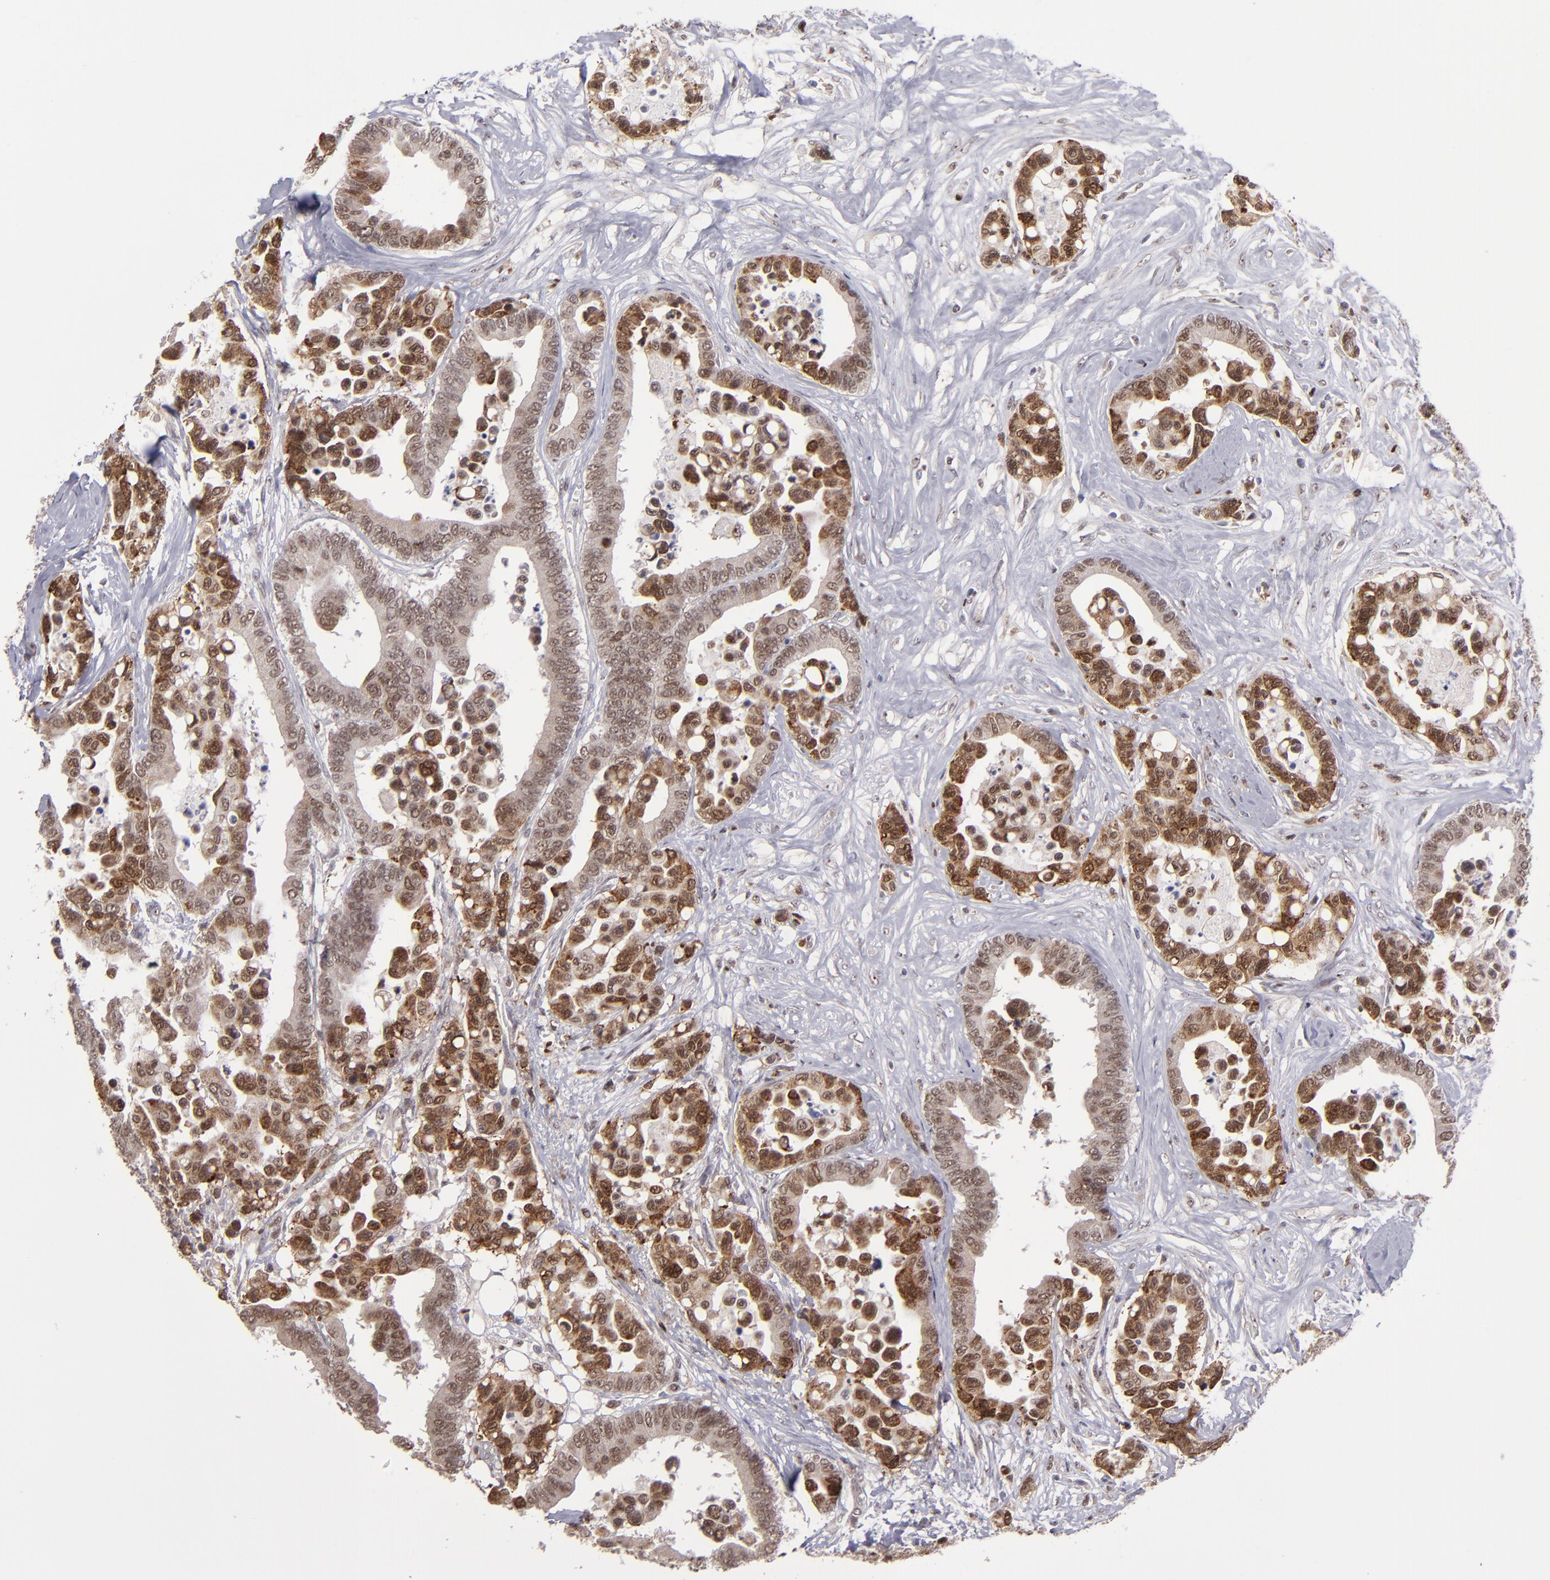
{"staining": {"intensity": "moderate", "quantity": "25%-75%", "location": "cytoplasmic/membranous,nuclear"}, "tissue": "colorectal cancer", "cell_type": "Tumor cells", "image_type": "cancer", "snomed": [{"axis": "morphology", "description": "Adenocarcinoma, NOS"}, {"axis": "topography", "description": "Colon"}], "caption": "About 25%-75% of tumor cells in colorectal adenocarcinoma show moderate cytoplasmic/membranous and nuclear protein staining as visualized by brown immunohistochemical staining.", "gene": "RREB1", "patient": {"sex": "male", "age": 82}}